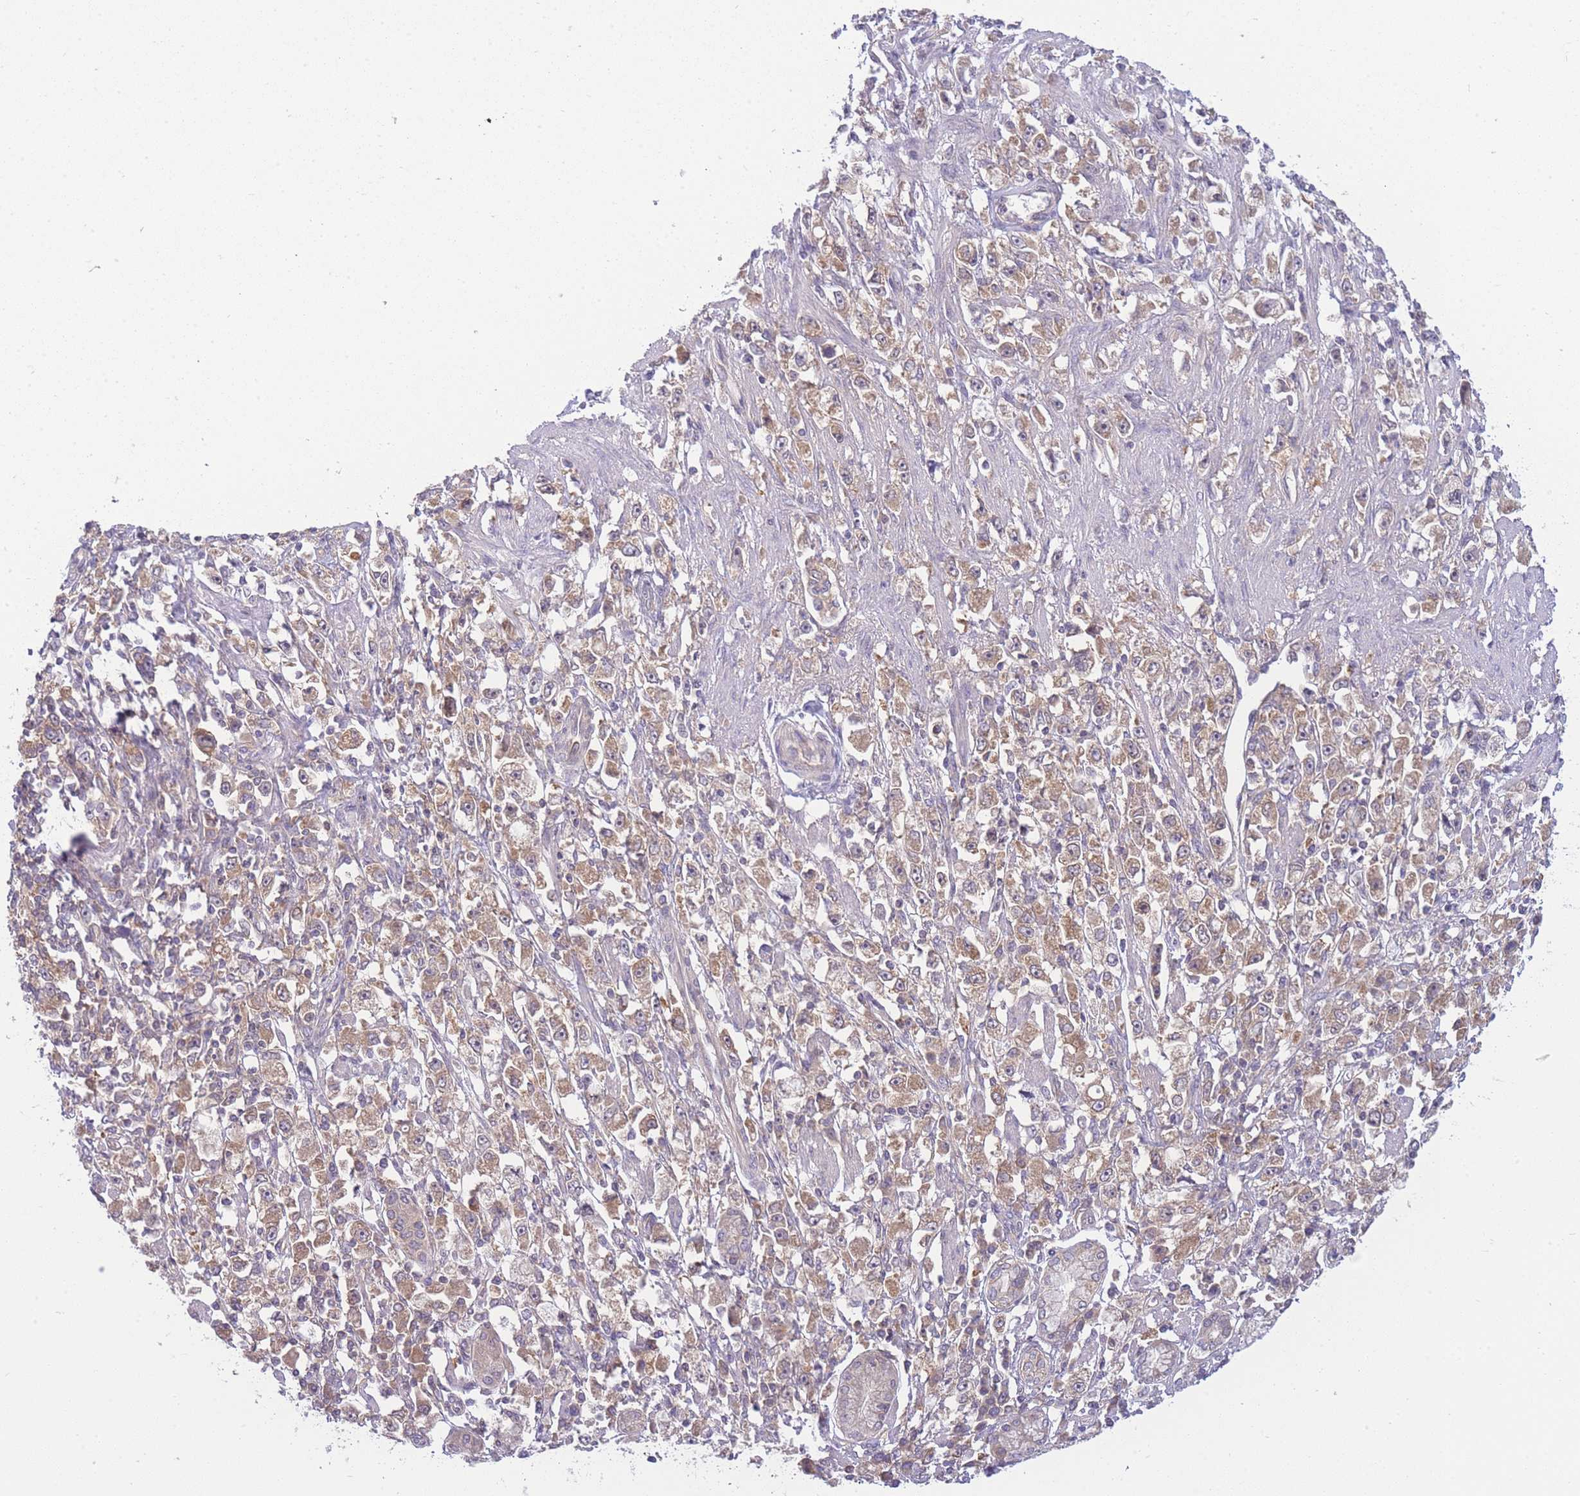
{"staining": {"intensity": "weak", "quantity": ">75%", "location": "cytoplasmic/membranous"}, "tissue": "stomach cancer", "cell_type": "Tumor cells", "image_type": "cancer", "snomed": [{"axis": "morphology", "description": "Adenocarcinoma, NOS"}, {"axis": "topography", "description": "Stomach"}], "caption": "A photomicrograph of human stomach cancer (adenocarcinoma) stained for a protein shows weak cytoplasmic/membranous brown staining in tumor cells. (DAB (3,3'-diaminobenzidine) = brown stain, brightfield microscopy at high magnification).", "gene": "PFDN6", "patient": {"sex": "female", "age": 59}}